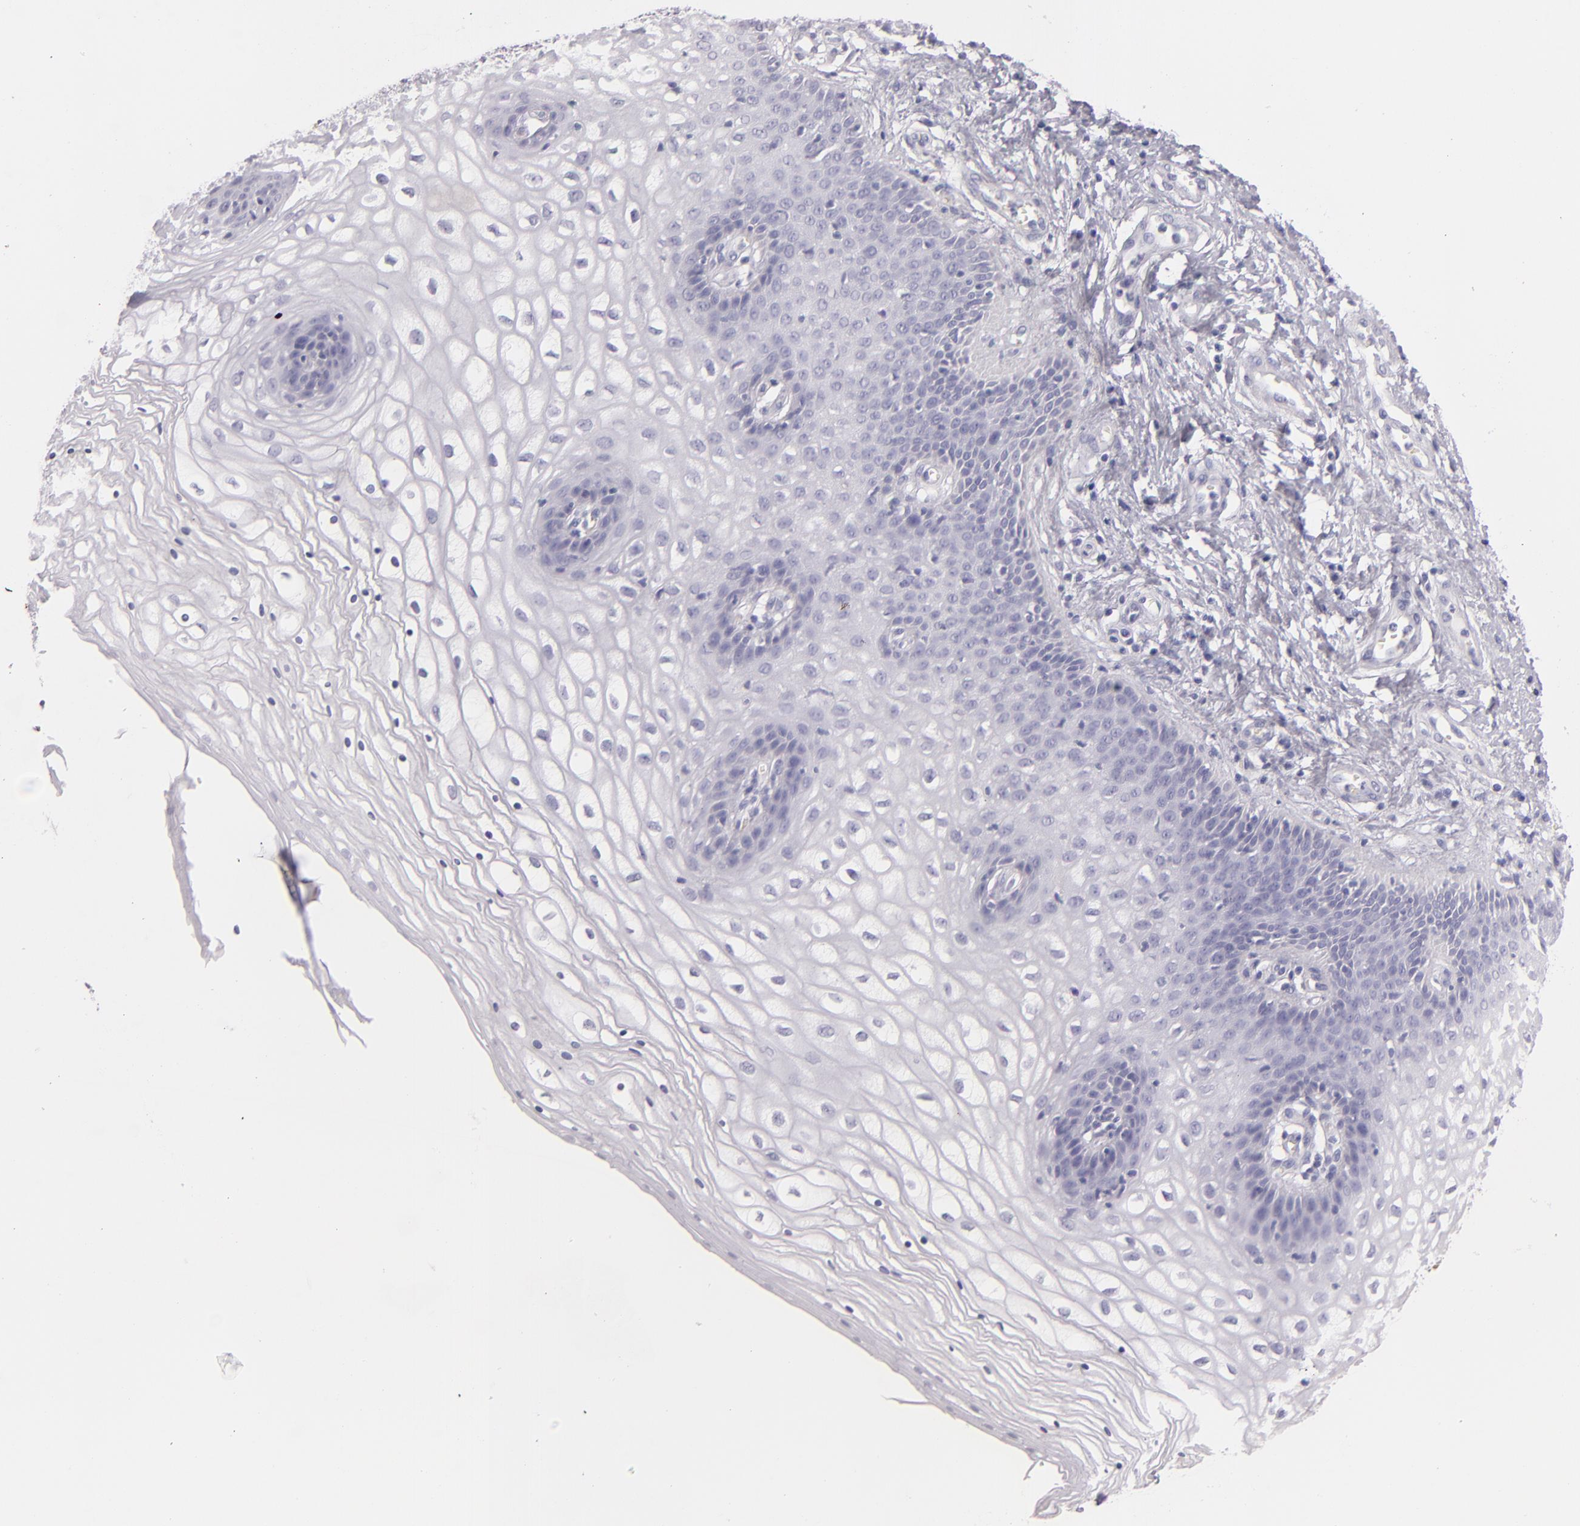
{"staining": {"intensity": "negative", "quantity": "none", "location": "none"}, "tissue": "vagina", "cell_type": "Squamous epithelial cells", "image_type": "normal", "snomed": [{"axis": "morphology", "description": "Normal tissue, NOS"}, {"axis": "topography", "description": "Vagina"}], "caption": "Vagina was stained to show a protein in brown. There is no significant expression in squamous epithelial cells.", "gene": "FABP1", "patient": {"sex": "female", "age": 34}}